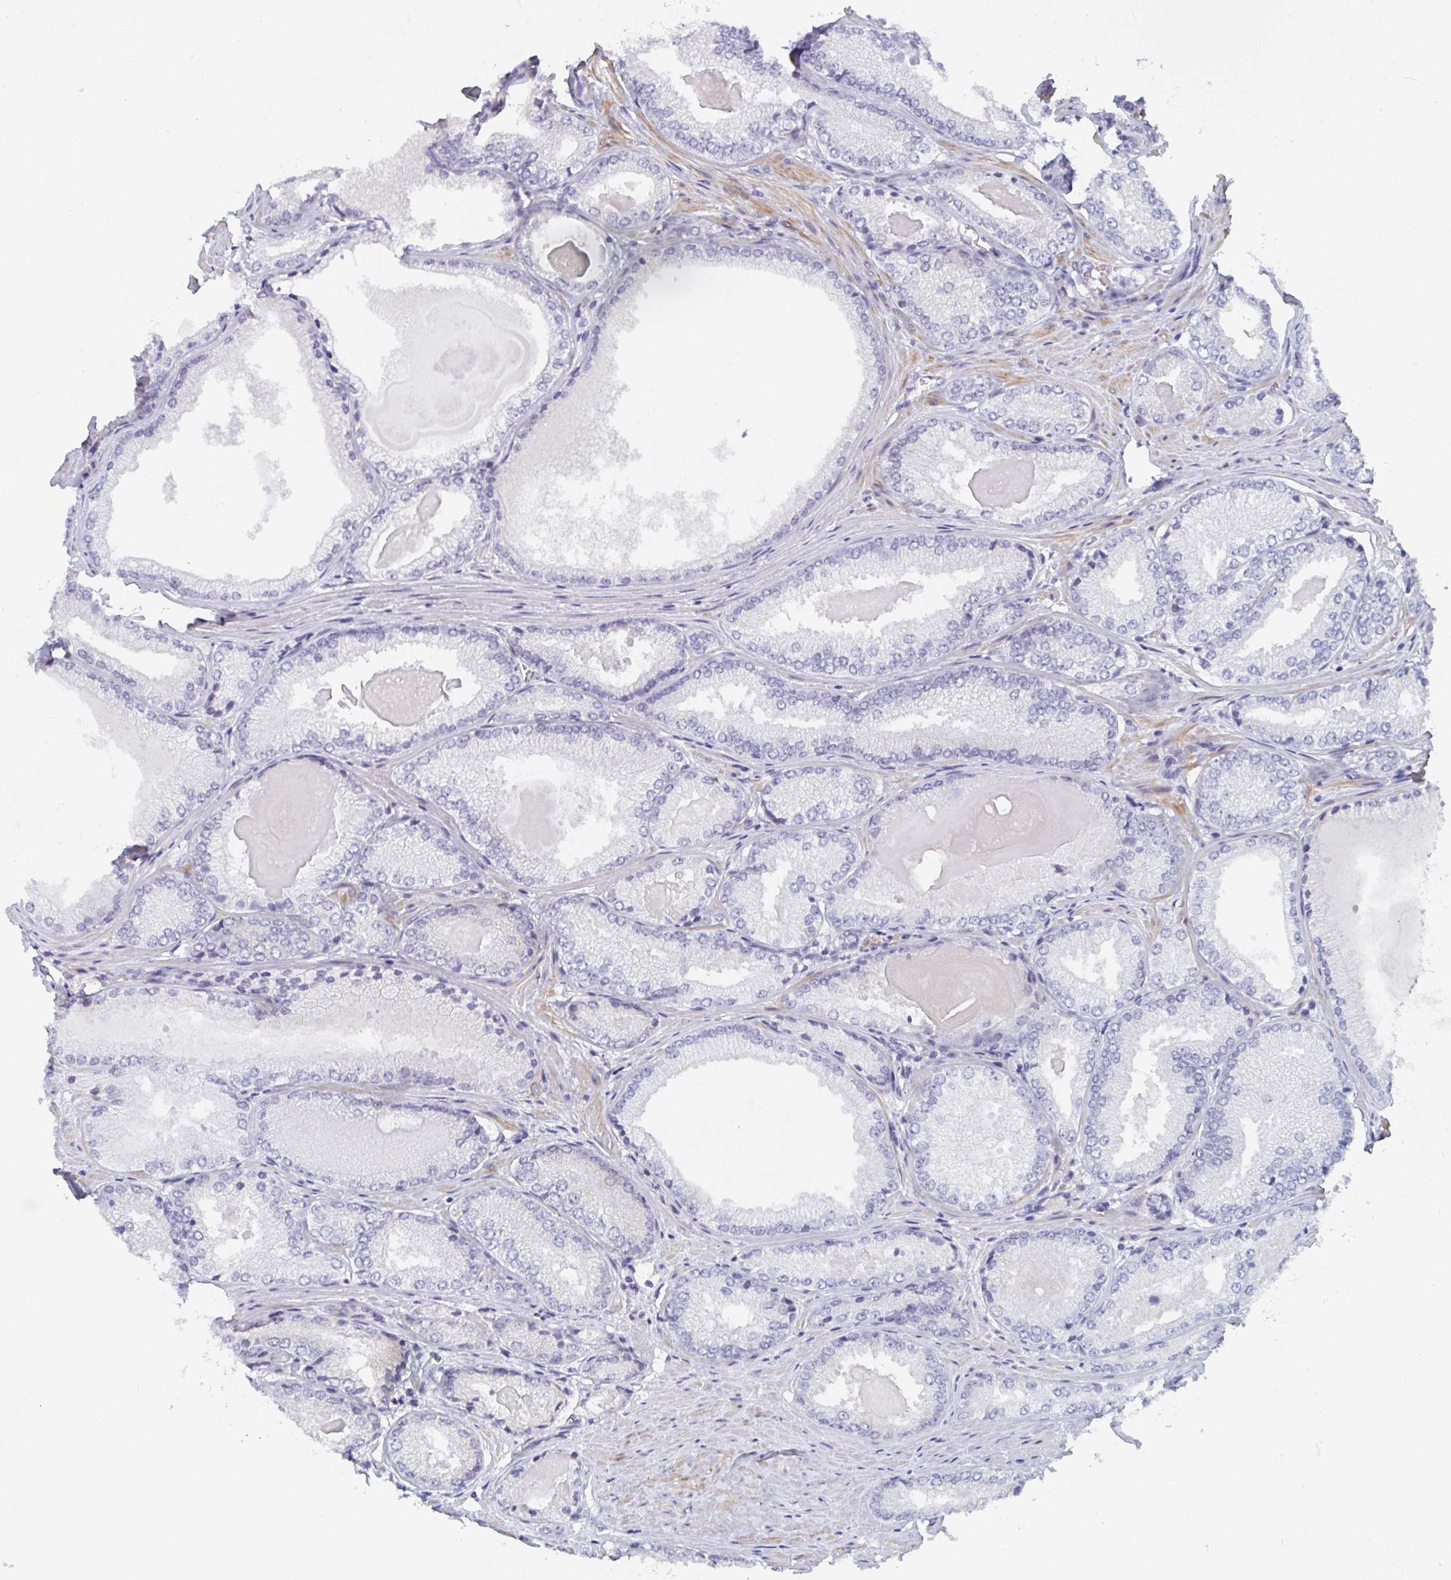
{"staining": {"intensity": "negative", "quantity": "none", "location": "none"}, "tissue": "prostate cancer", "cell_type": "Tumor cells", "image_type": "cancer", "snomed": [{"axis": "morphology", "description": "Adenocarcinoma, NOS"}, {"axis": "morphology", "description": "Adenocarcinoma, Low grade"}, {"axis": "topography", "description": "Prostate"}], "caption": "Tumor cells are negative for brown protein staining in prostate cancer (adenocarcinoma).", "gene": "CENPT", "patient": {"sex": "male", "age": 68}}